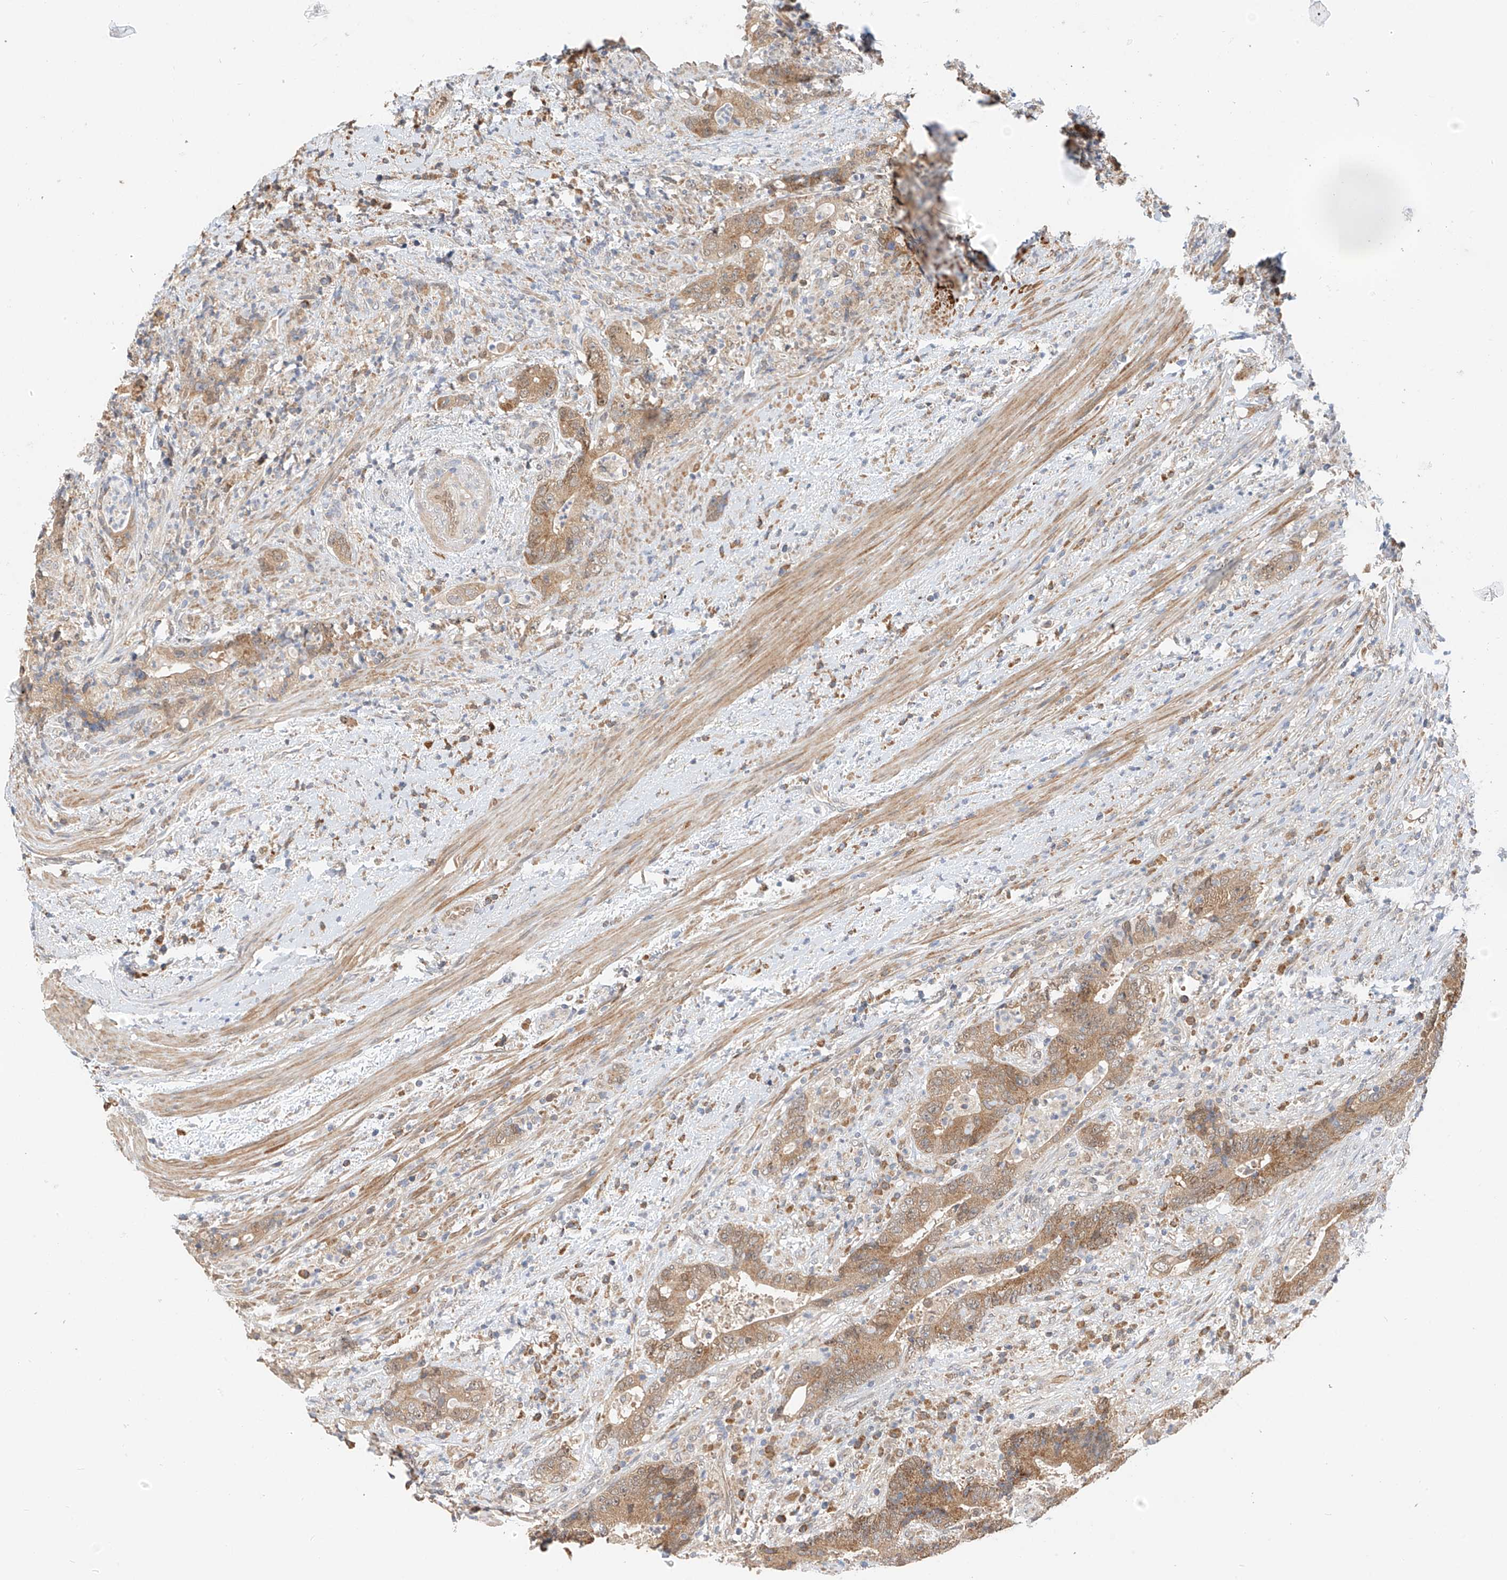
{"staining": {"intensity": "moderate", "quantity": ">75%", "location": "cytoplasmic/membranous"}, "tissue": "colorectal cancer", "cell_type": "Tumor cells", "image_type": "cancer", "snomed": [{"axis": "morphology", "description": "Adenocarcinoma, NOS"}, {"axis": "topography", "description": "Colon"}], "caption": "Tumor cells exhibit moderate cytoplasmic/membranous expression in about >75% of cells in adenocarcinoma (colorectal).", "gene": "PPA2", "patient": {"sex": "female", "age": 75}}